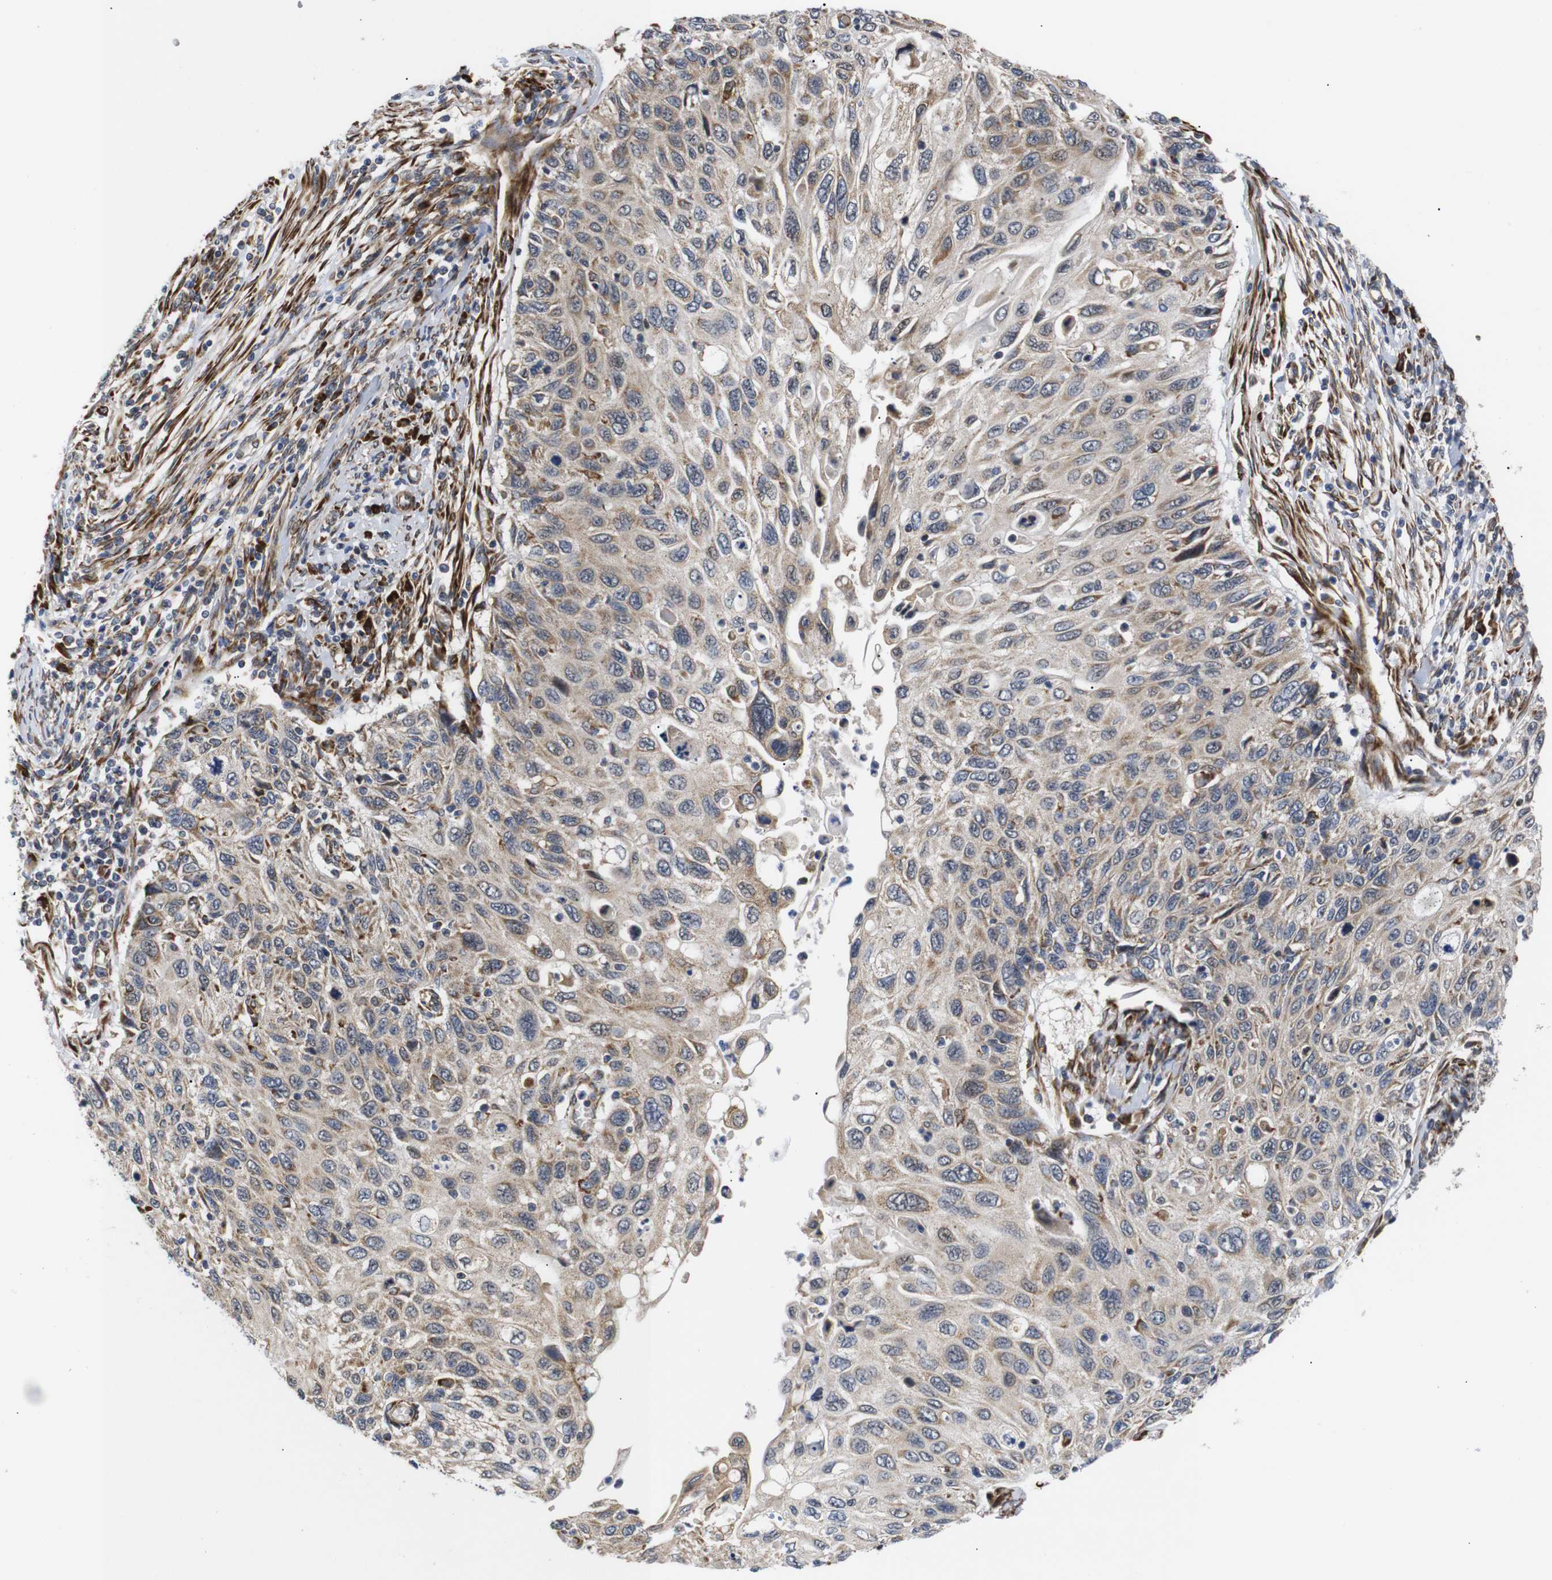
{"staining": {"intensity": "weak", "quantity": ">75%", "location": "cytoplasmic/membranous"}, "tissue": "cervical cancer", "cell_type": "Tumor cells", "image_type": "cancer", "snomed": [{"axis": "morphology", "description": "Squamous cell carcinoma, NOS"}, {"axis": "topography", "description": "Cervix"}], "caption": "The micrograph shows staining of cervical cancer (squamous cell carcinoma), revealing weak cytoplasmic/membranous protein expression (brown color) within tumor cells.", "gene": "KANK4", "patient": {"sex": "female", "age": 70}}